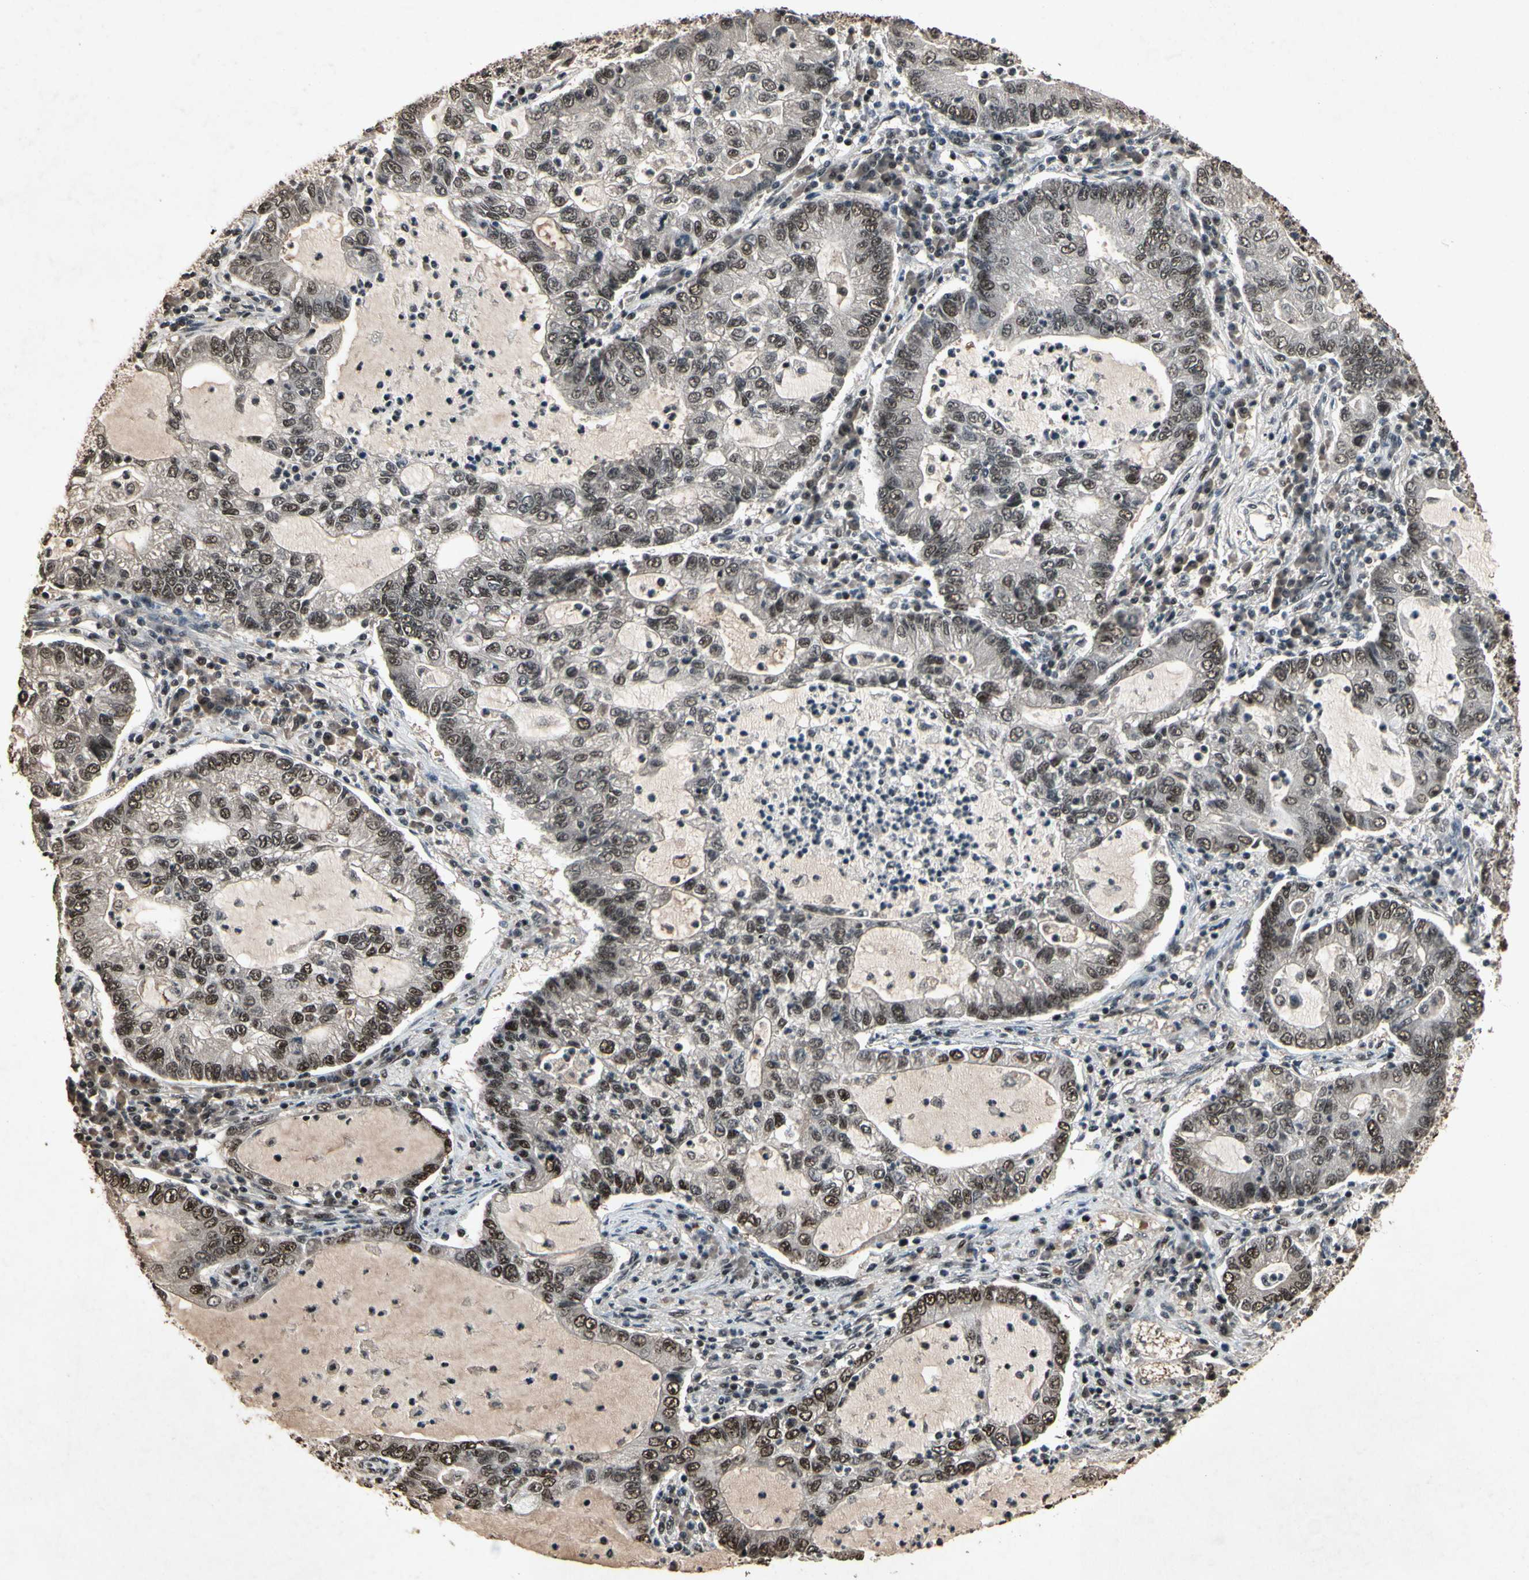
{"staining": {"intensity": "moderate", "quantity": ">75%", "location": "nuclear"}, "tissue": "lung cancer", "cell_type": "Tumor cells", "image_type": "cancer", "snomed": [{"axis": "morphology", "description": "Adenocarcinoma, NOS"}, {"axis": "topography", "description": "Lung"}], "caption": "Immunohistochemistry (IHC) (DAB) staining of adenocarcinoma (lung) reveals moderate nuclear protein expression in about >75% of tumor cells. The staining was performed using DAB, with brown indicating positive protein expression. Nuclei are stained blue with hematoxylin.", "gene": "TBX2", "patient": {"sex": "female", "age": 51}}